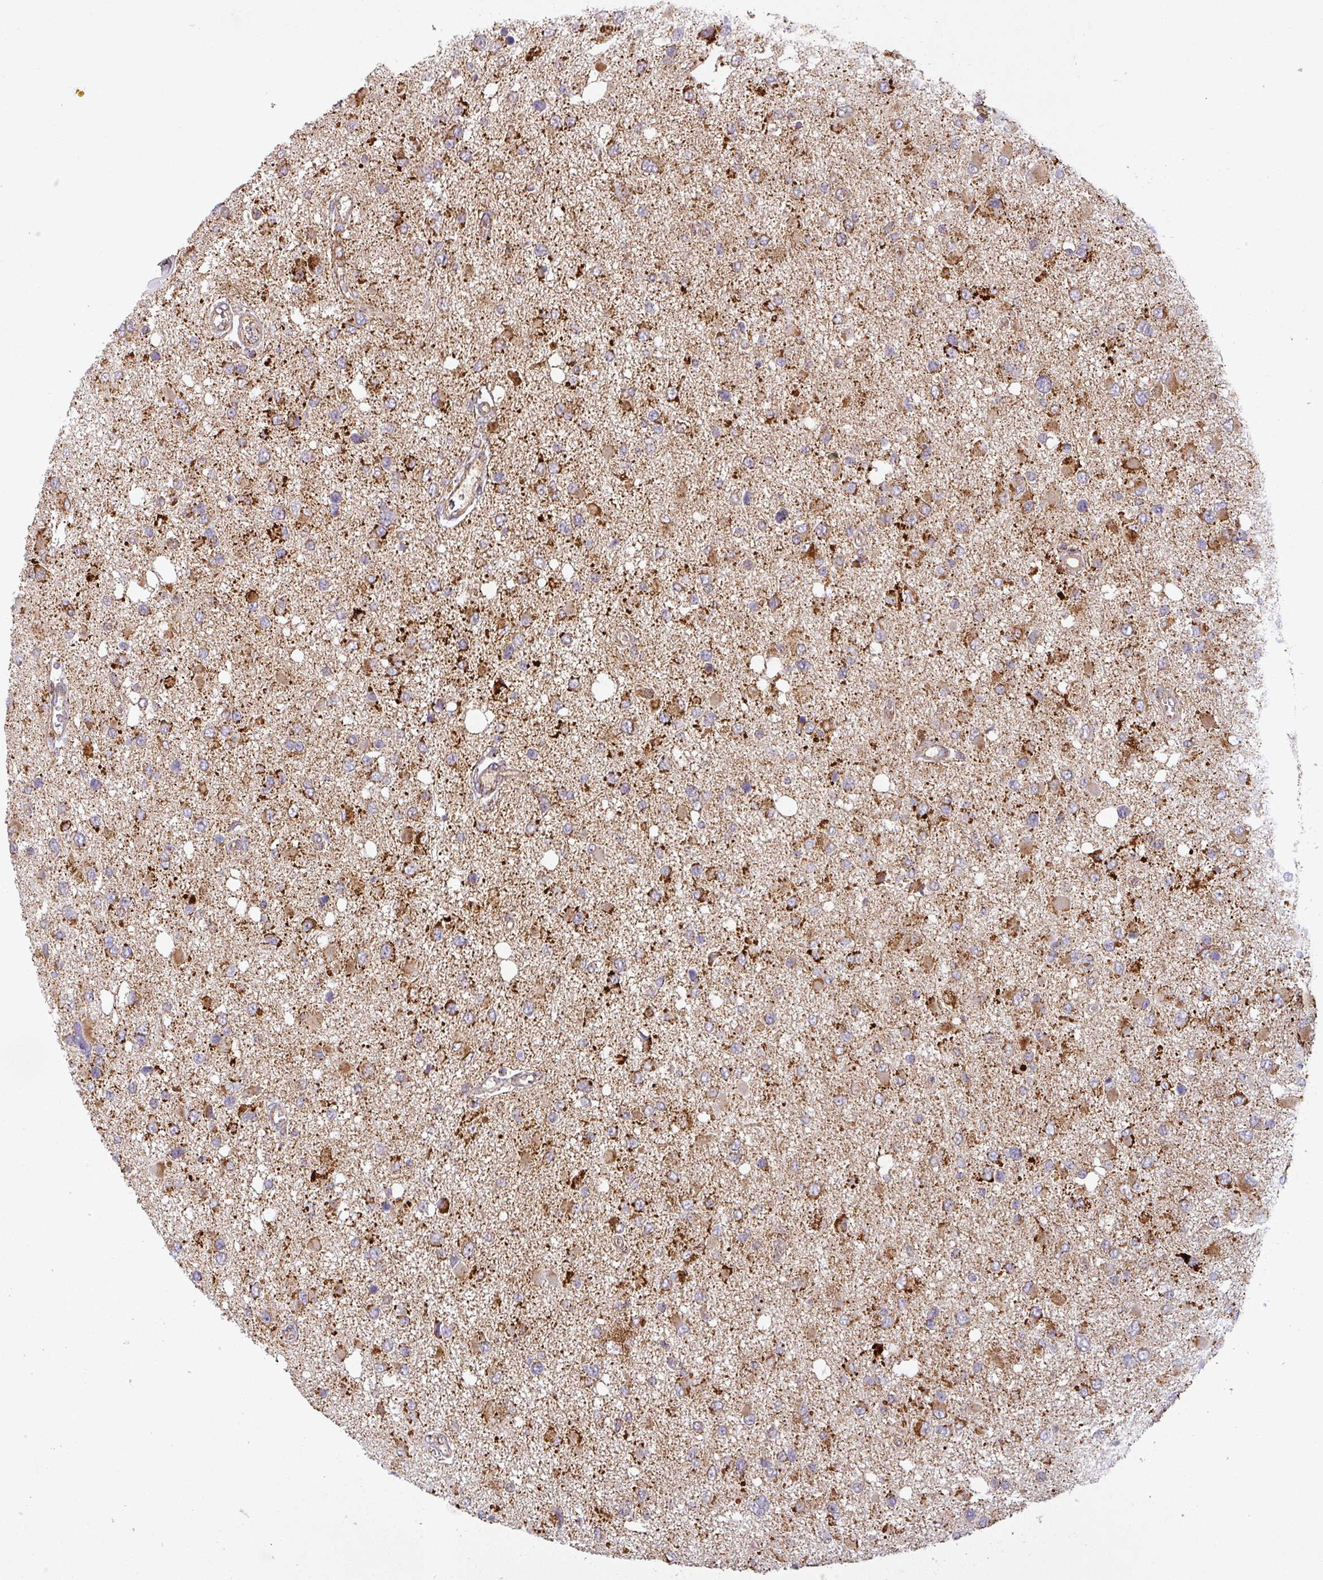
{"staining": {"intensity": "strong", "quantity": "25%-75%", "location": "cytoplasmic/membranous"}, "tissue": "glioma", "cell_type": "Tumor cells", "image_type": "cancer", "snomed": [{"axis": "morphology", "description": "Glioma, malignant, High grade"}, {"axis": "topography", "description": "Brain"}], "caption": "Malignant glioma (high-grade) tissue exhibits strong cytoplasmic/membranous positivity in about 25%-75% of tumor cells, visualized by immunohistochemistry.", "gene": "GPD2", "patient": {"sex": "male", "age": 53}}